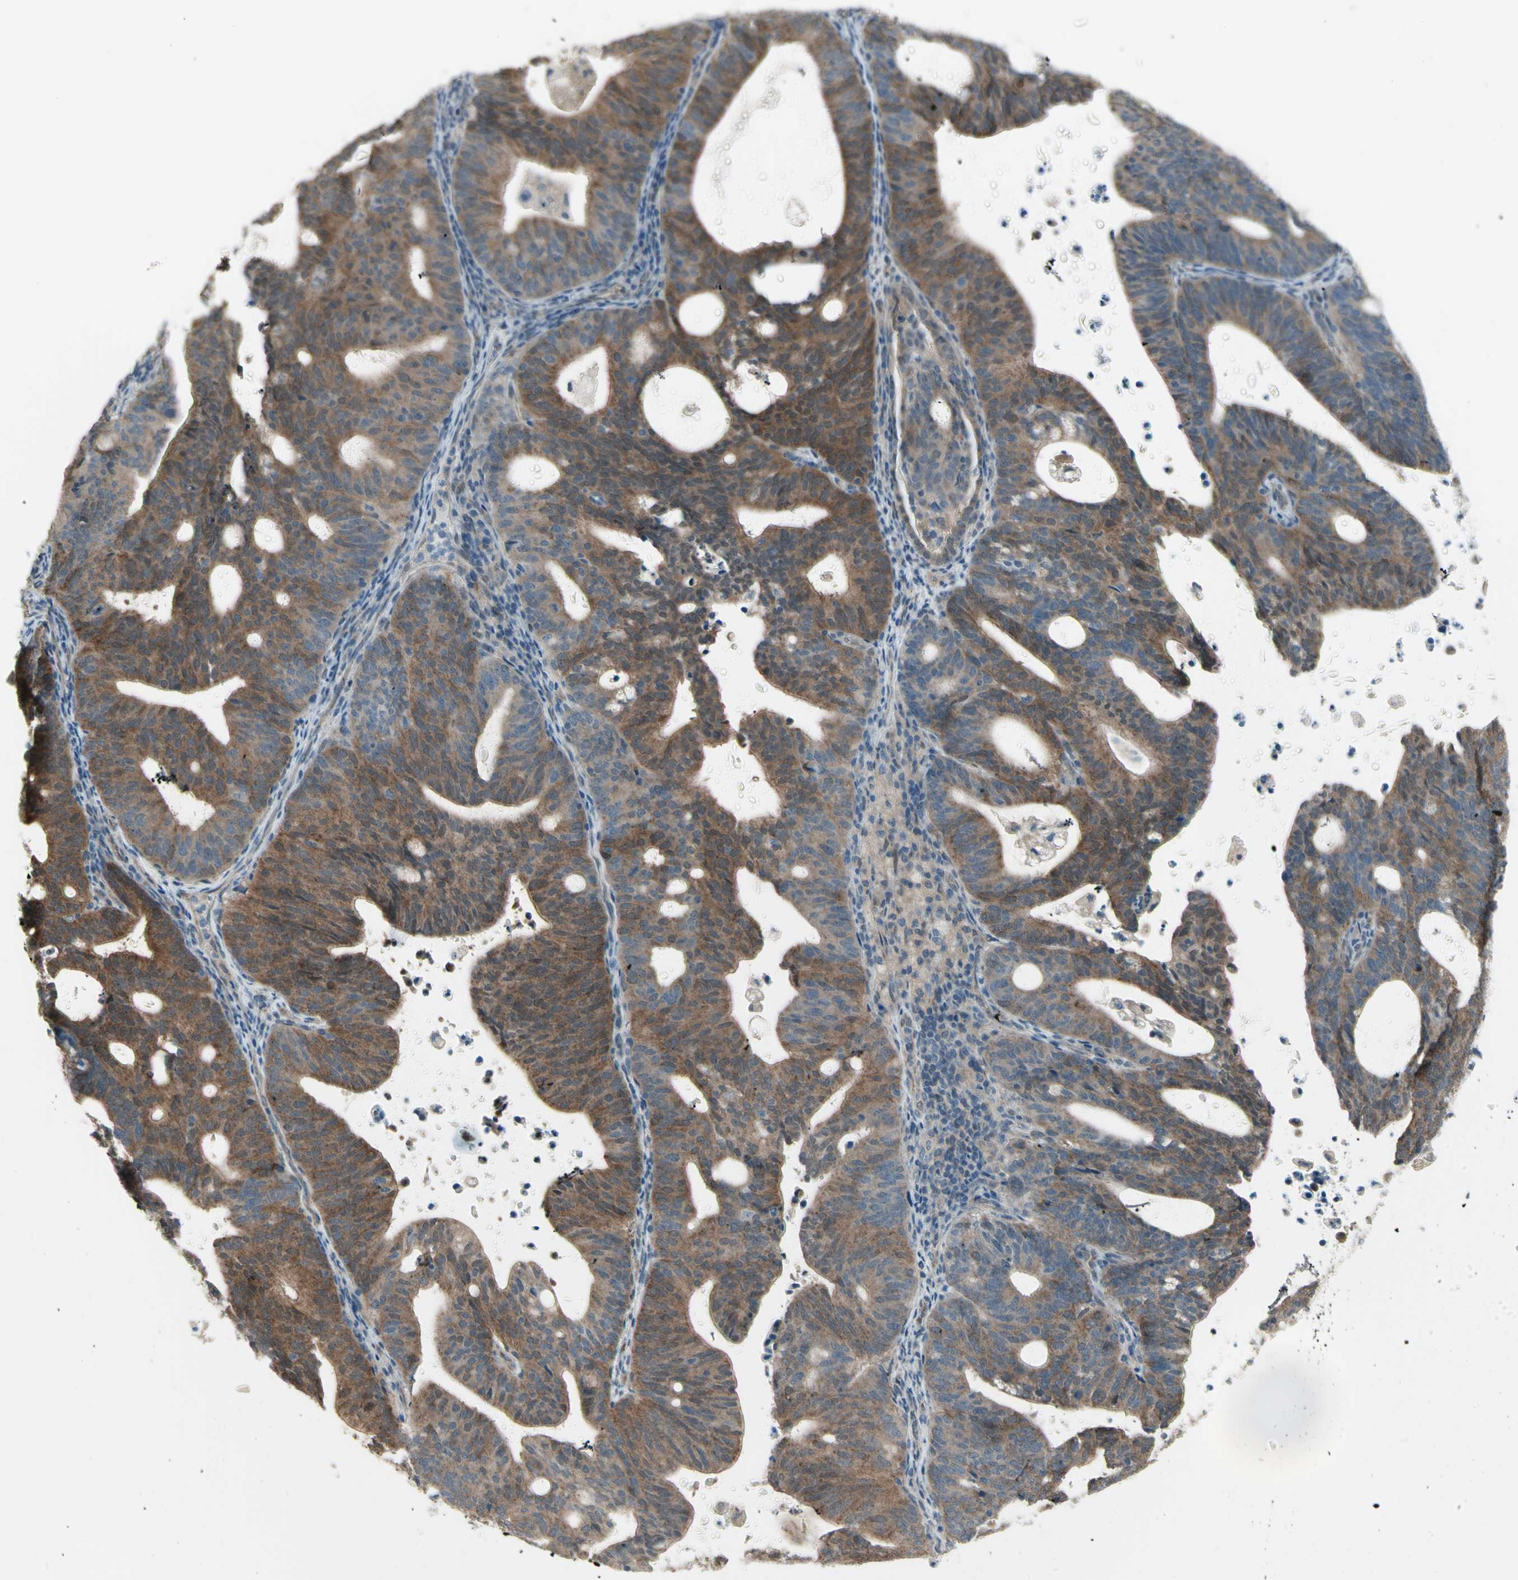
{"staining": {"intensity": "moderate", "quantity": "25%-75%", "location": "cytoplasmic/membranous"}, "tissue": "endometrial cancer", "cell_type": "Tumor cells", "image_type": "cancer", "snomed": [{"axis": "morphology", "description": "Adenocarcinoma, NOS"}, {"axis": "topography", "description": "Uterus"}], "caption": "Moderate cytoplasmic/membranous protein positivity is present in about 25%-75% of tumor cells in adenocarcinoma (endometrial).", "gene": "NAXD", "patient": {"sex": "female", "age": 83}}